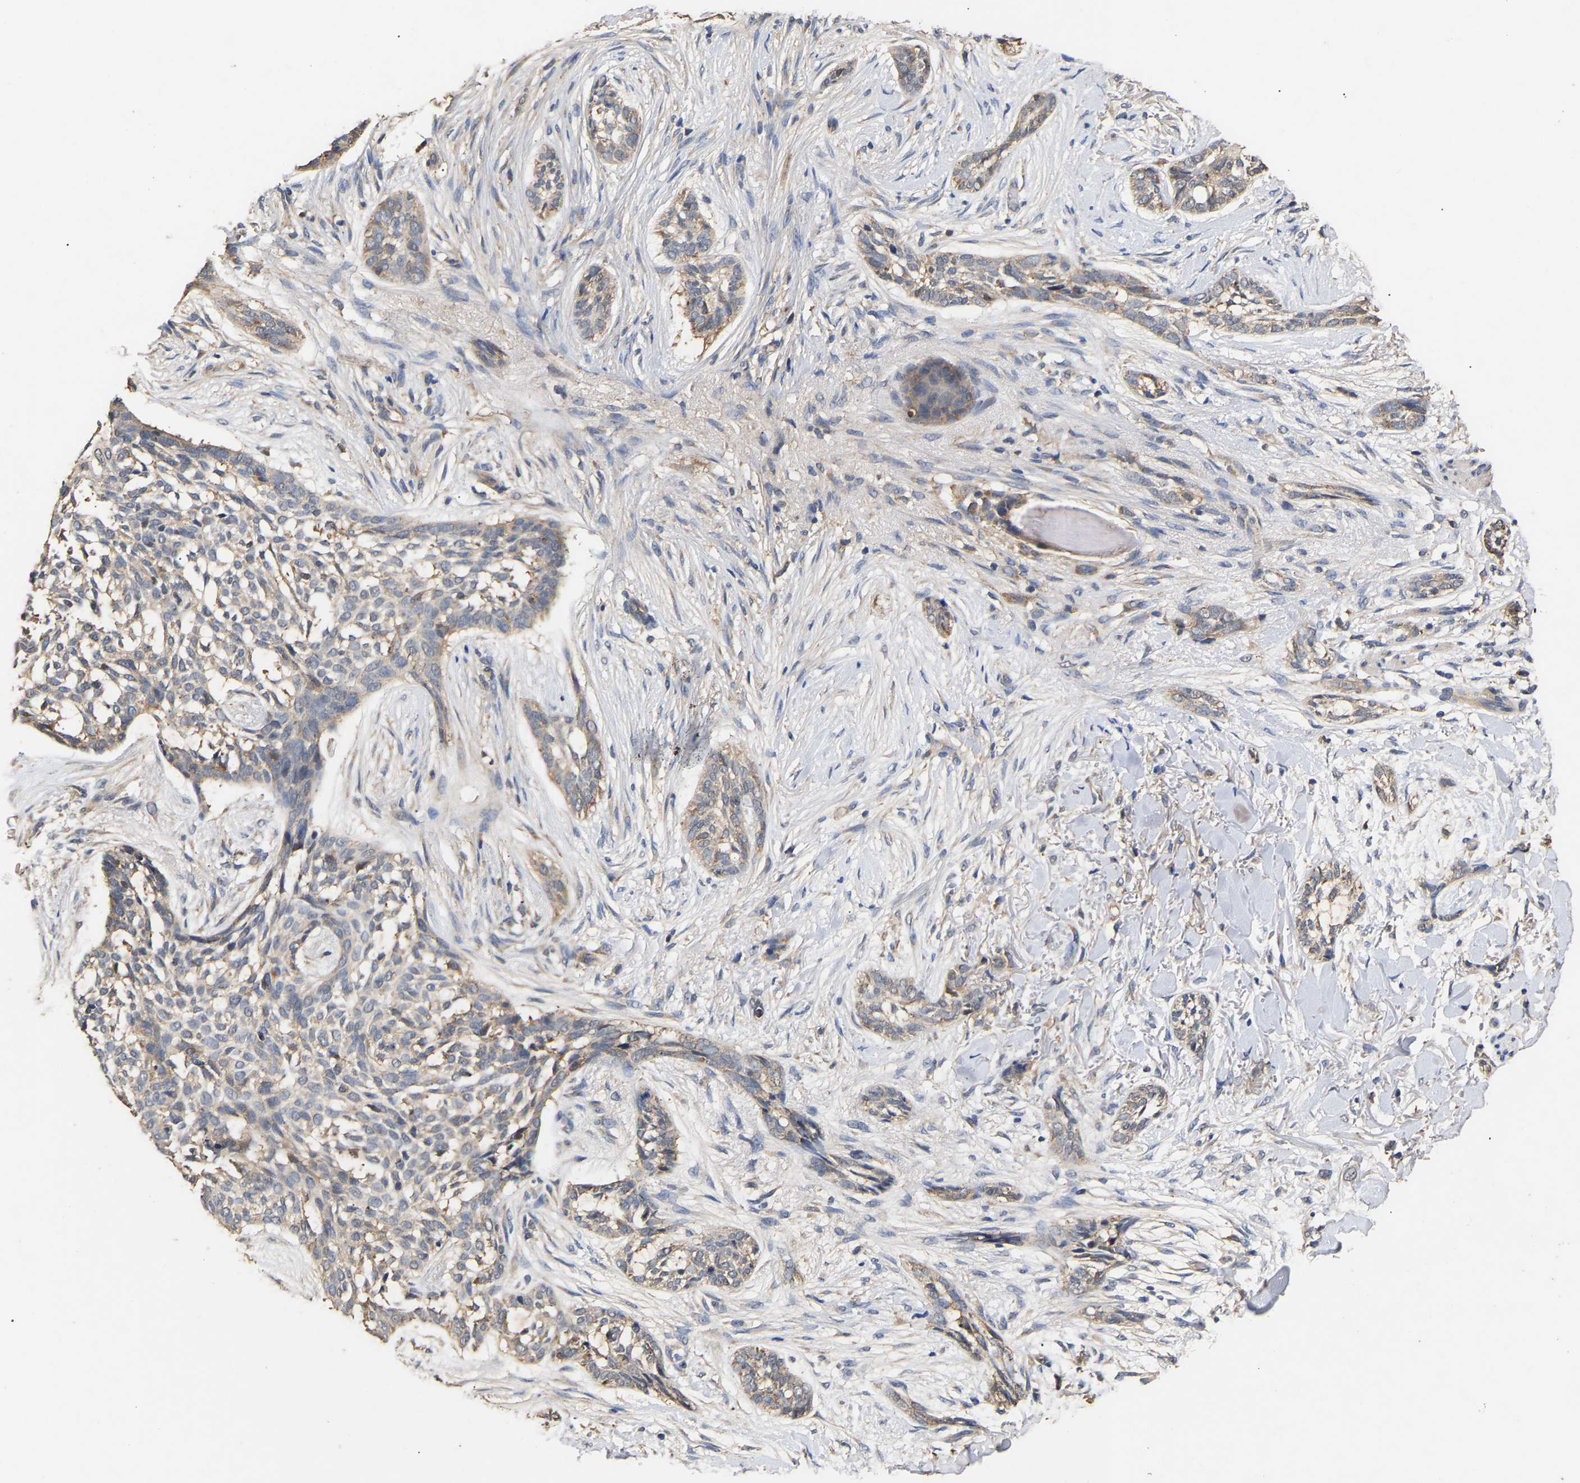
{"staining": {"intensity": "weak", "quantity": "<25%", "location": "cytoplasmic/membranous"}, "tissue": "skin cancer", "cell_type": "Tumor cells", "image_type": "cancer", "snomed": [{"axis": "morphology", "description": "Basal cell carcinoma"}, {"axis": "topography", "description": "Skin"}], "caption": "This is an IHC histopathology image of skin basal cell carcinoma. There is no expression in tumor cells.", "gene": "ZNF26", "patient": {"sex": "female", "age": 88}}